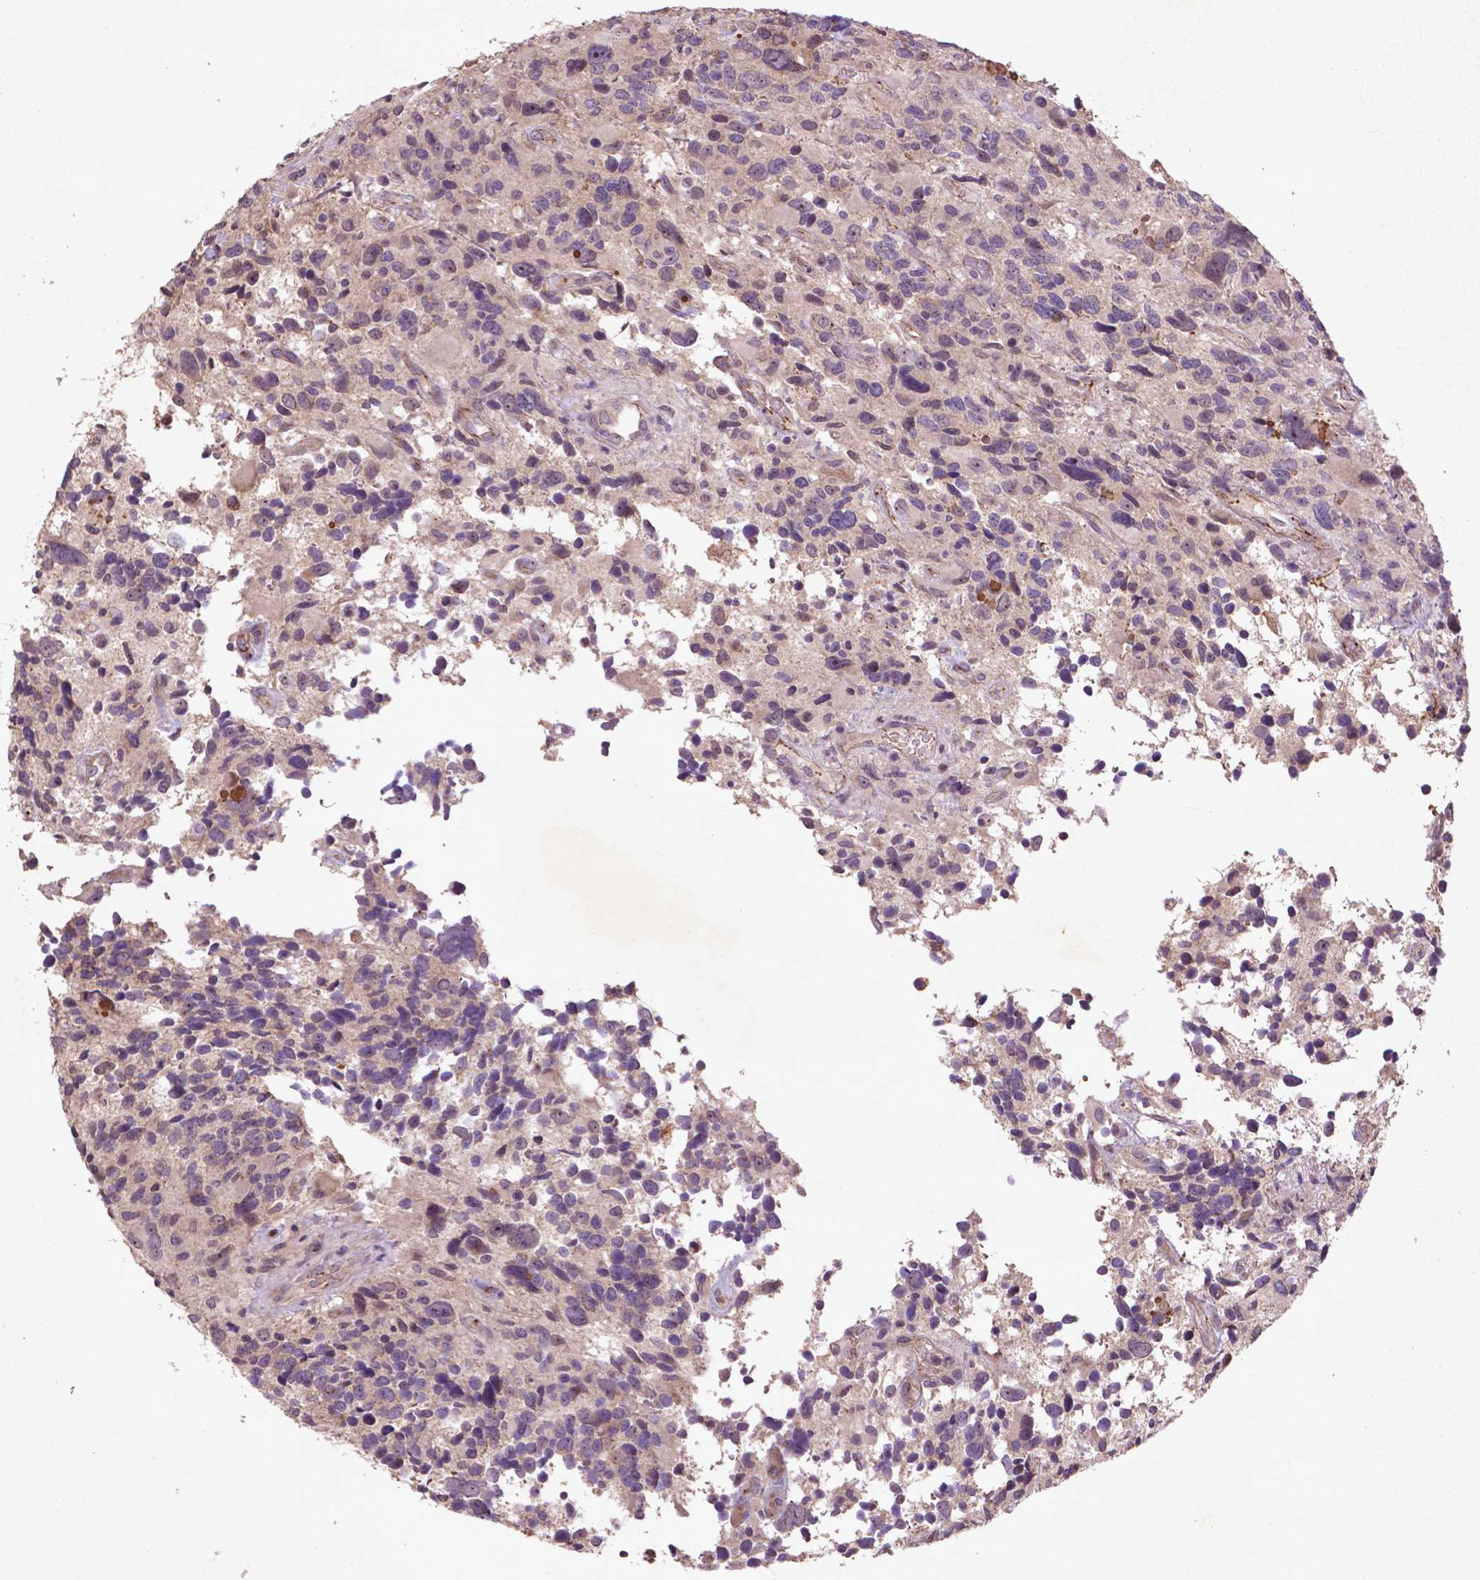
{"staining": {"intensity": "negative", "quantity": "none", "location": "none"}, "tissue": "glioma", "cell_type": "Tumor cells", "image_type": "cancer", "snomed": [{"axis": "morphology", "description": "Glioma, malignant, High grade"}, {"axis": "topography", "description": "Brain"}], "caption": "High power microscopy histopathology image of an IHC micrograph of high-grade glioma (malignant), revealing no significant staining in tumor cells.", "gene": "COQ2", "patient": {"sex": "male", "age": 46}}